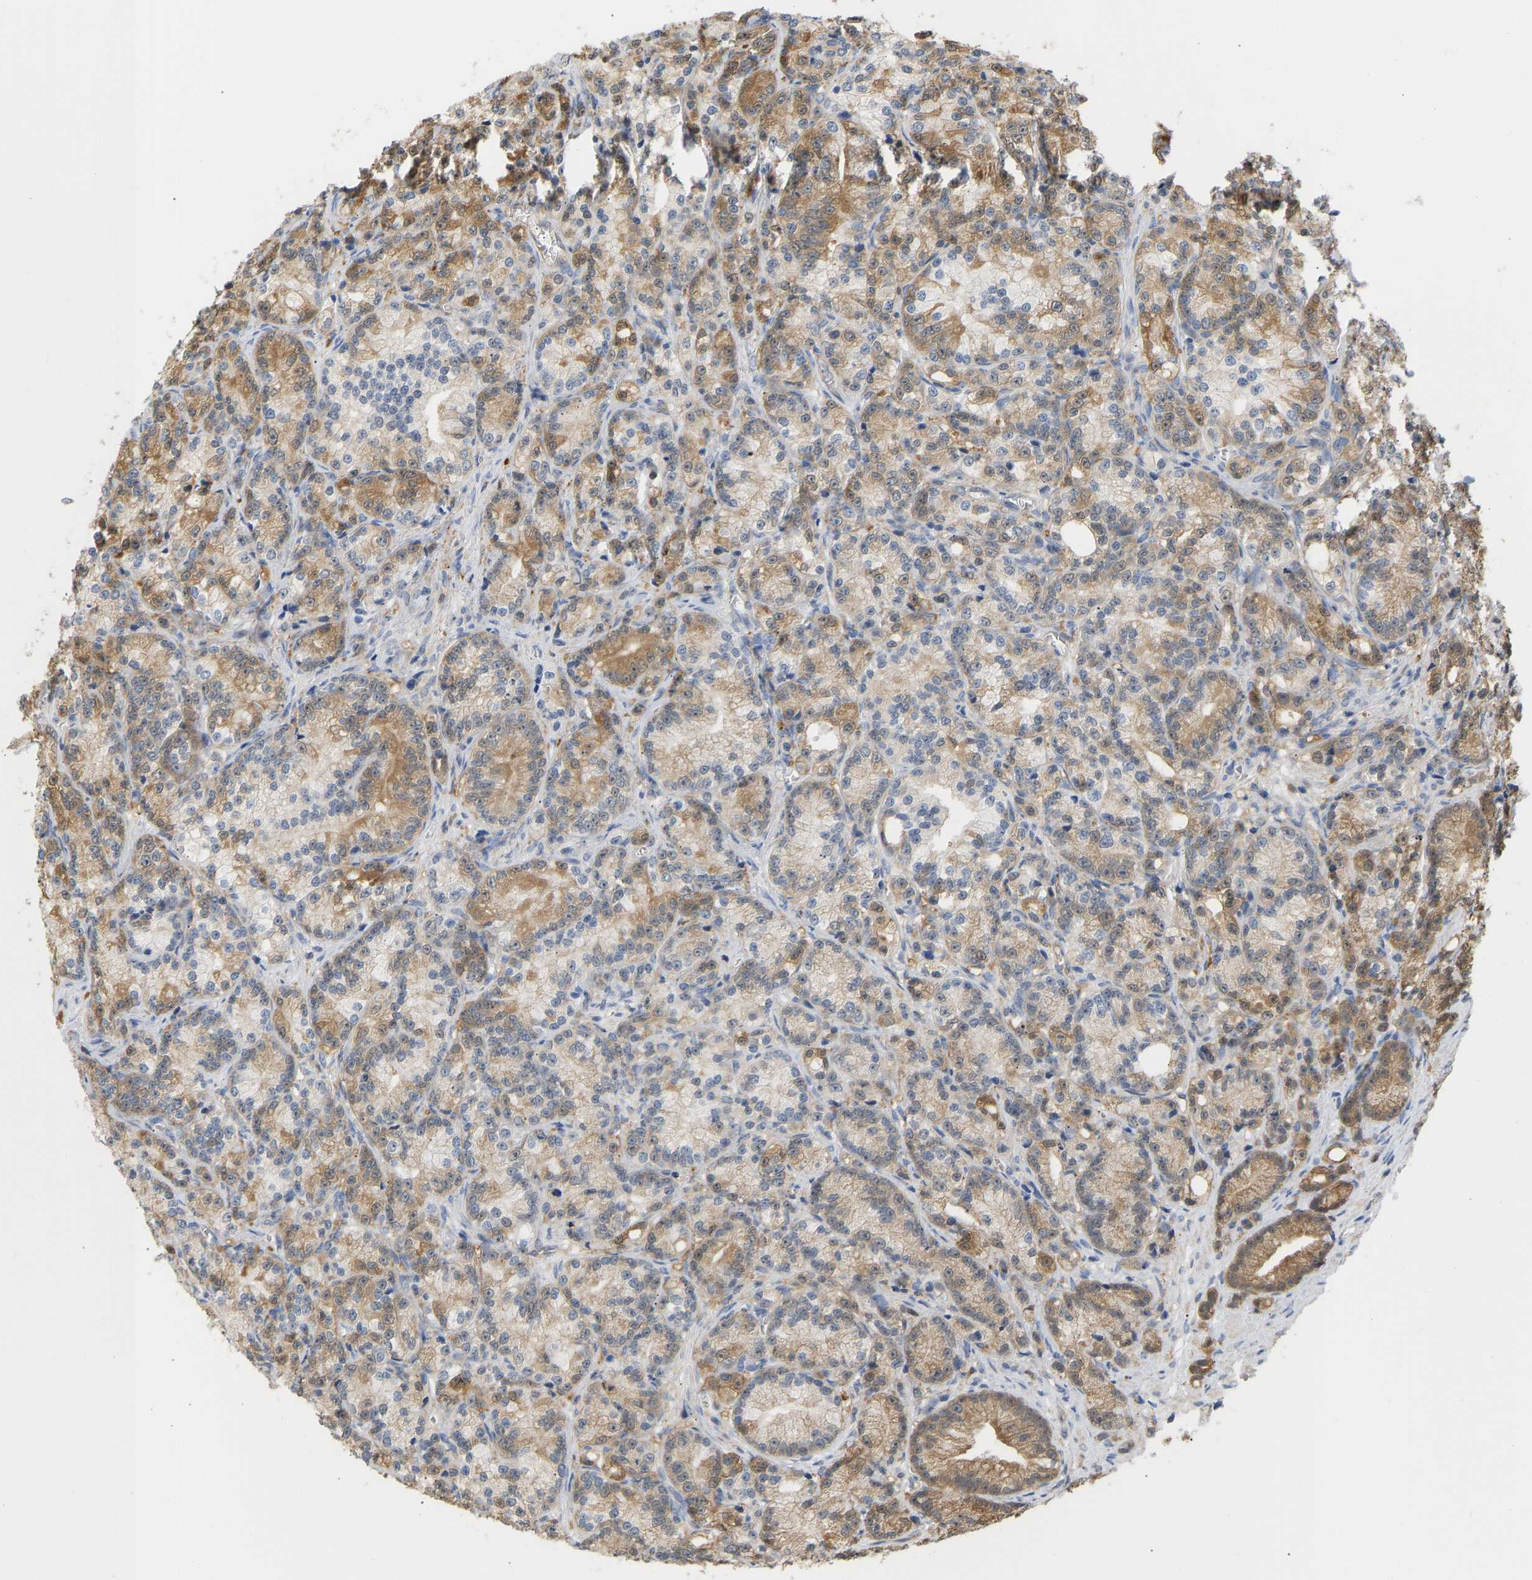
{"staining": {"intensity": "moderate", "quantity": "25%-75%", "location": "cytoplasmic/membranous"}, "tissue": "prostate cancer", "cell_type": "Tumor cells", "image_type": "cancer", "snomed": [{"axis": "morphology", "description": "Adenocarcinoma, Low grade"}, {"axis": "topography", "description": "Prostate"}], "caption": "A photomicrograph of human adenocarcinoma (low-grade) (prostate) stained for a protein demonstrates moderate cytoplasmic/membranous brown staining in tumor cells. (DAB (3,3'-diaminobenzidine) = brown stain, brightfield microscopy at high magnification).", "gene": "ENO1", "patient": {"sex": "male", "age": 89}}